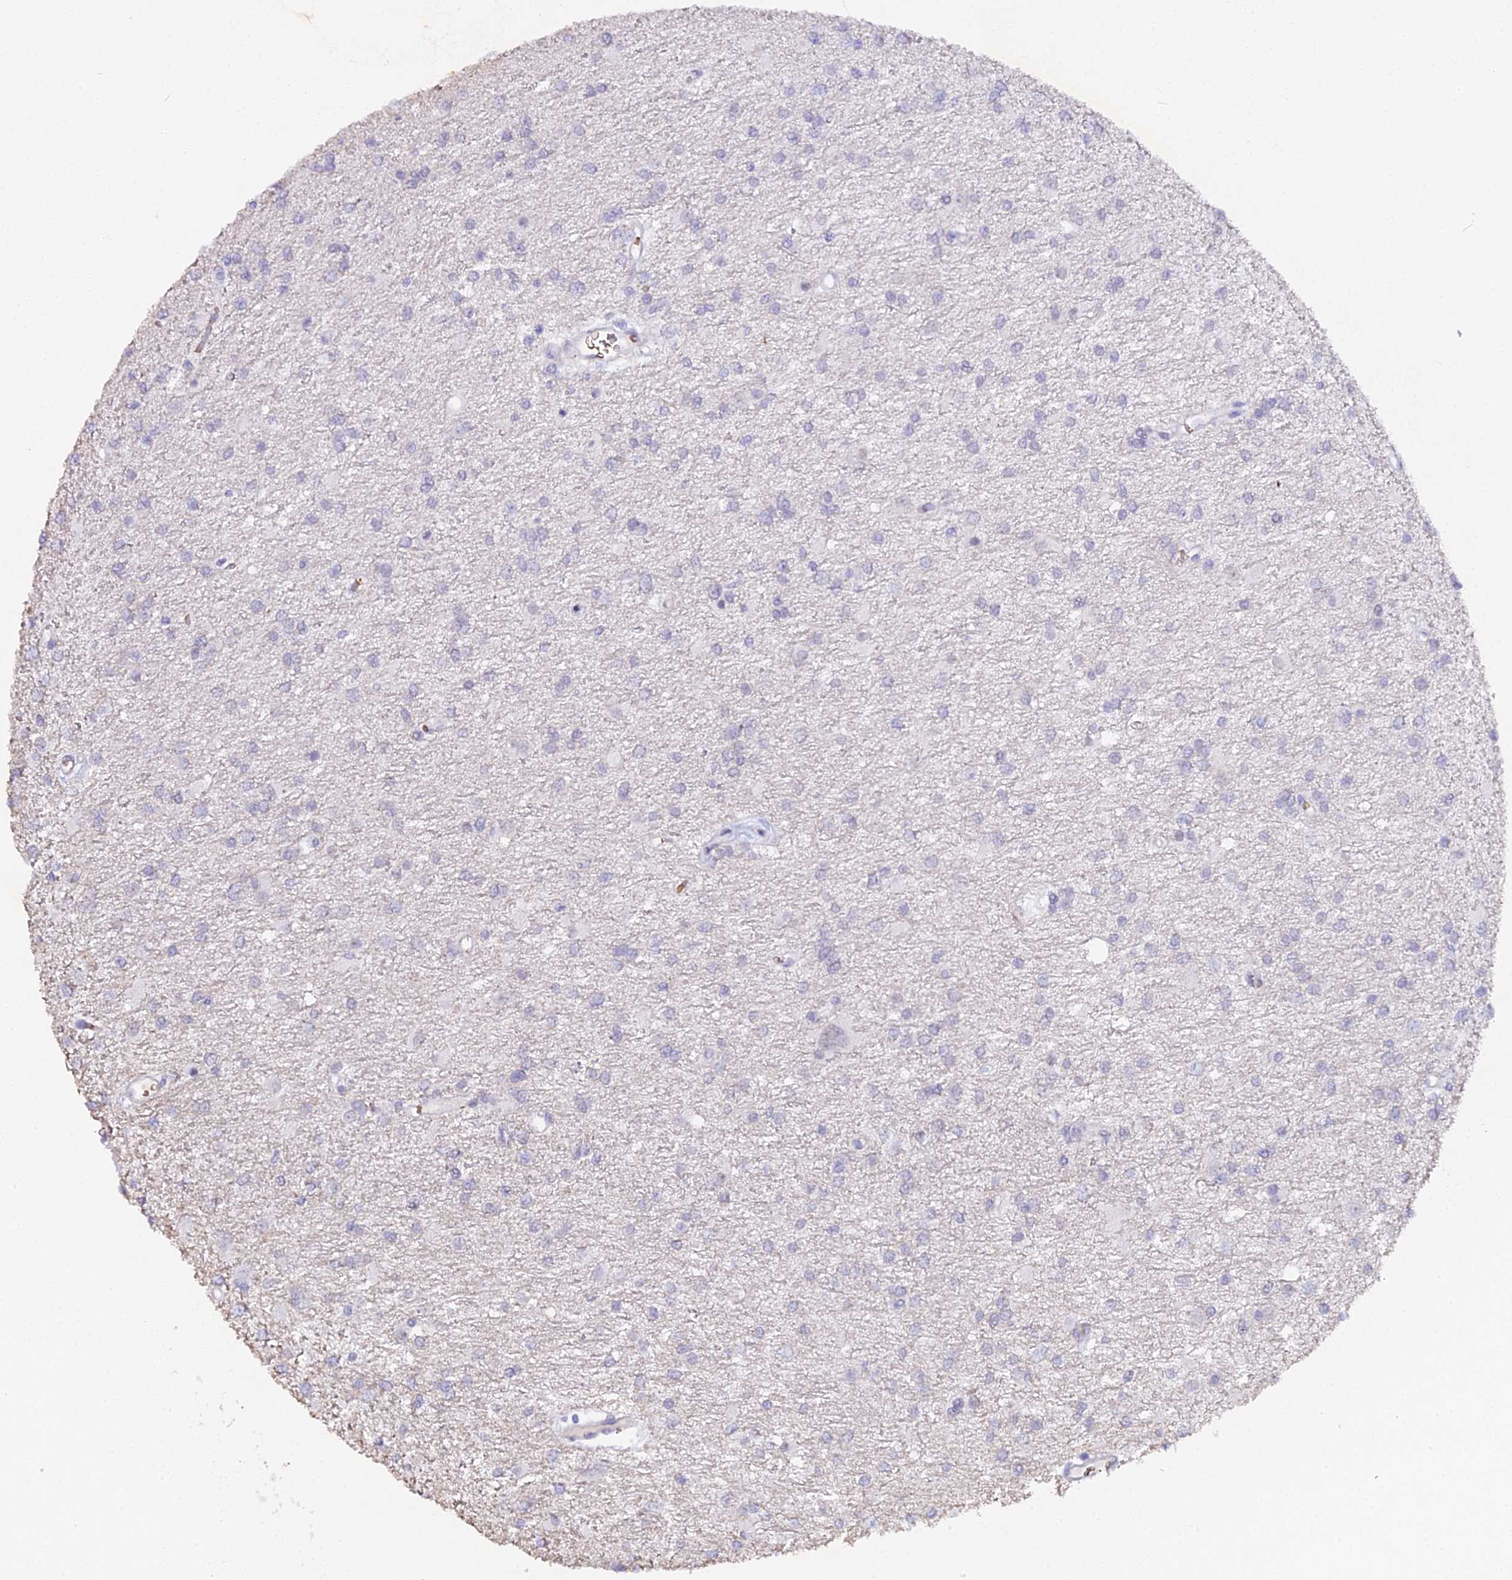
{"staining": {"intensity": "negative", "quantity": "none", "location": "none"}, "tissue": "glioma", "cell_type": "Tumor cells", "image_type": "cancer", "snomed": [{"axis": "morphology", "description": "Glioma, malignant, High grade"}, {"axis": "topography", "description": "Brain"}], "caption": "Immunohistochemistry histopathology image of malignant glioma (high-grade) stained for a protein (brown), which exhibits no positivity in tumor cells.", "gene": "CFAP45", "patient": {"sex": "female", "age": 50}}